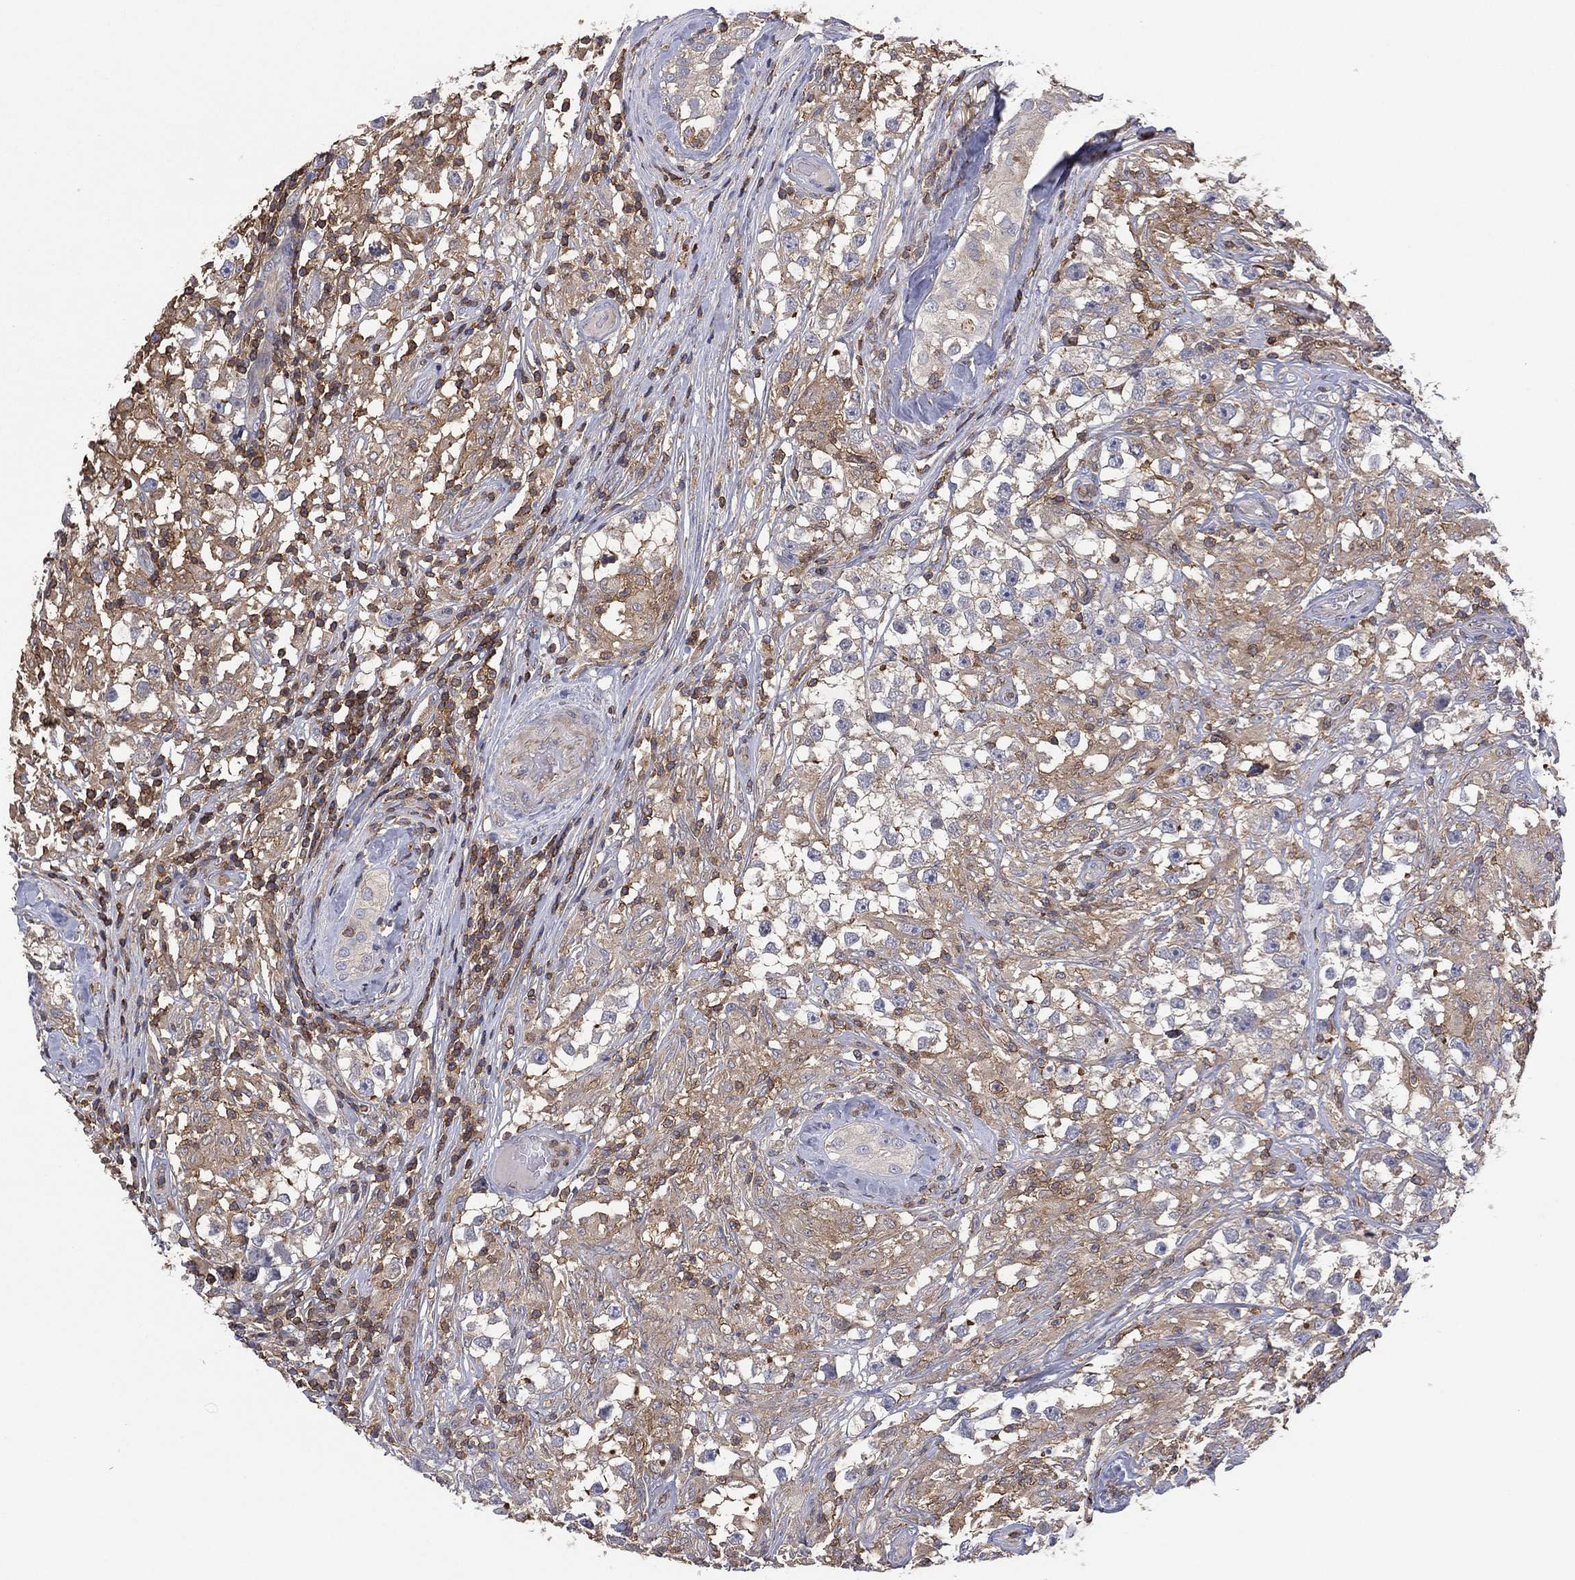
{"staining": {"intensity": "weak", "quantity": "25%-75%", "location": "cytoplasmic/membranous"}, "tissue": "testis cancer", "cell_type": "Tumor cells", "image_type": "cancer", "snomed": [{"axis": "morphology", "description": "Seminoma, NOS"}, {"axis": "topography", "description": "Testis"}], "caption": "Seminoma (testis) stained with a brown dye displays weak cytoplasmic/membranous positive staining in about 25%-75% of tumor cells.", "gene": "DOCK8", "patient": {"sex": "male", "age": 46}}